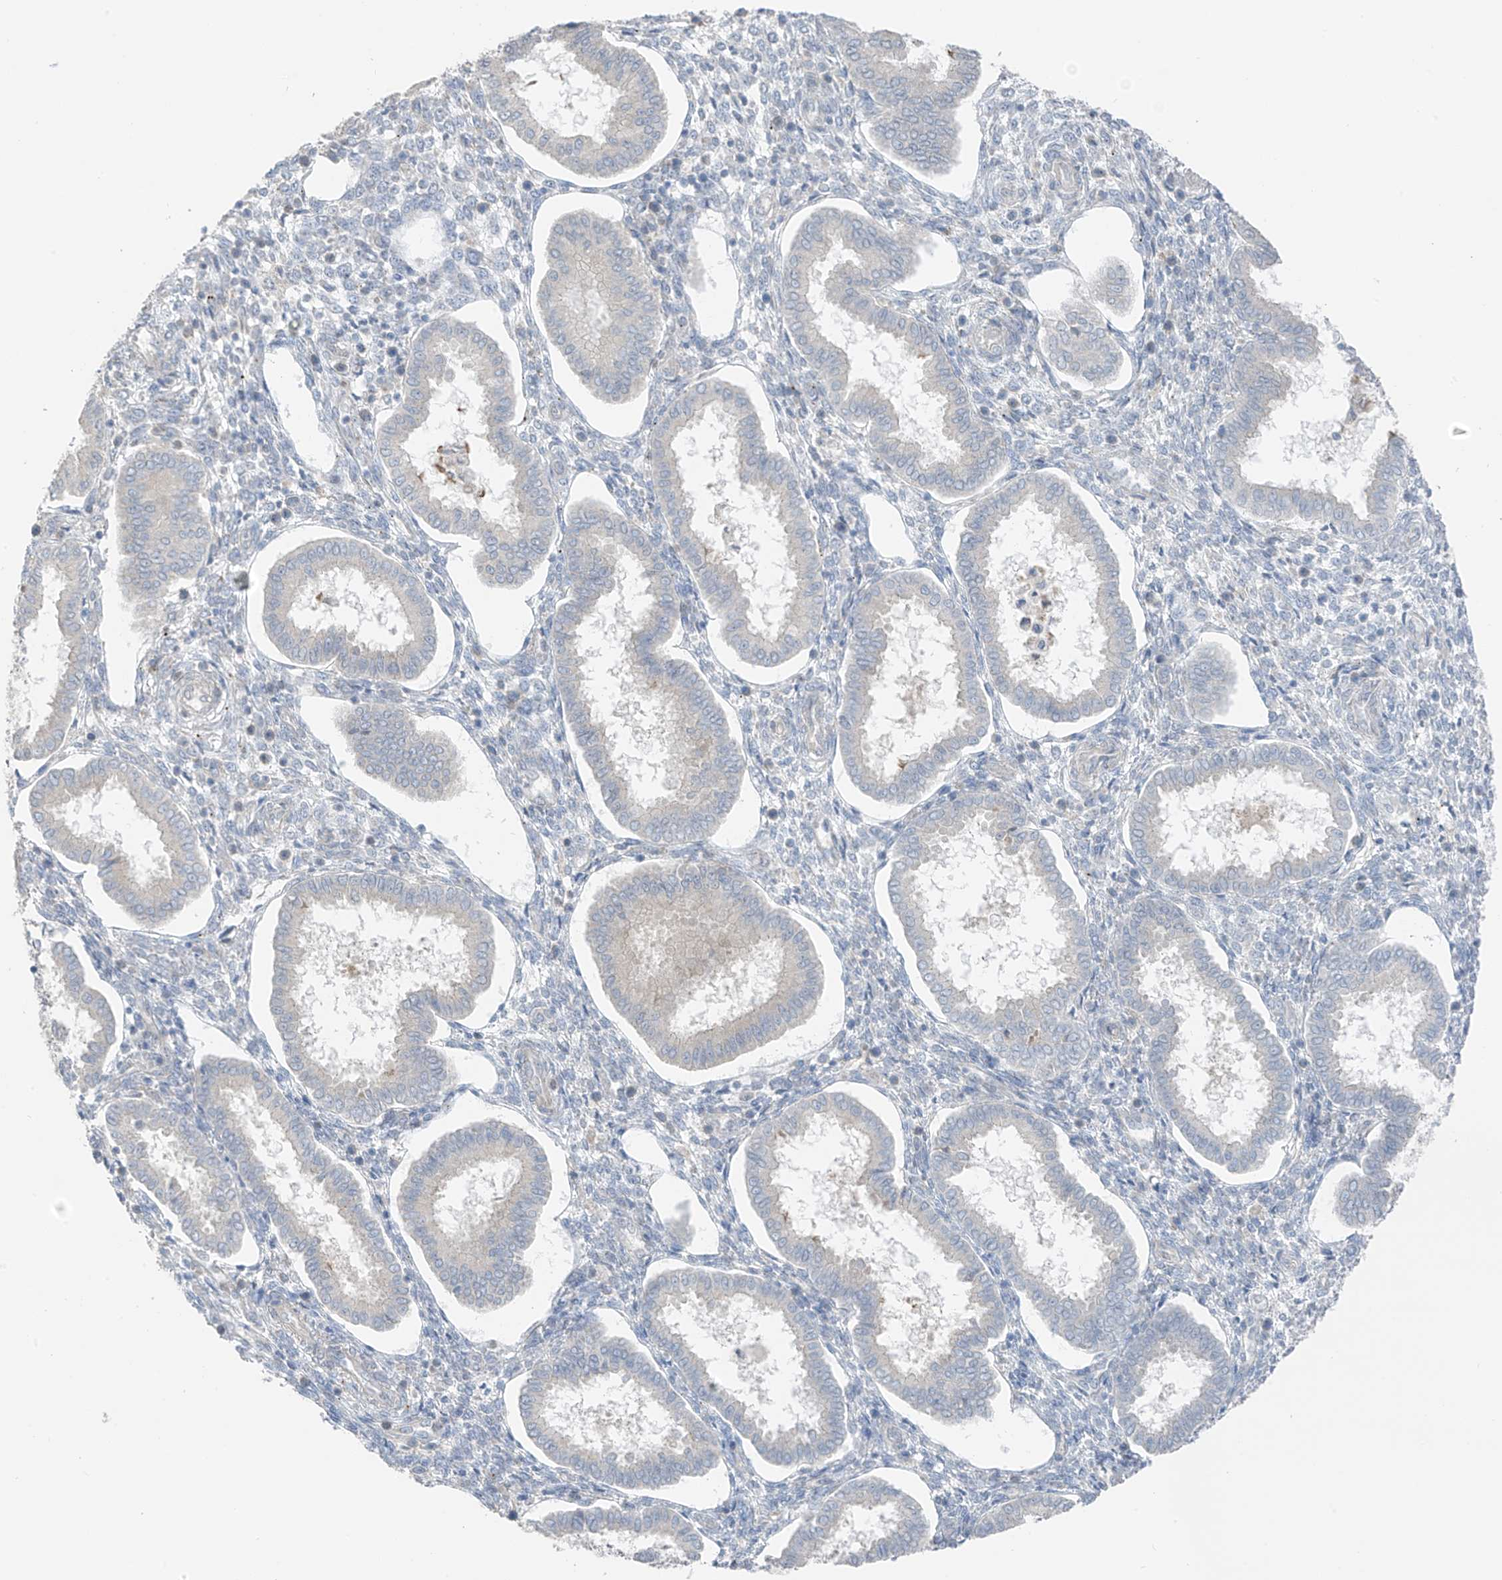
{"staining": {"intensity": "negative", "quantity": "none", "location": "none"}, "tissue": "endometrium", "cell_type": "Cells in endometrial stroma", "image_type": "normal", "snomed": [{"axis": "morphology", "description": "Normal tissue, NOS"}, {"axis": "topography", "description": "Endometrium"}], "caption": "A high-resolution histopathology image shows immunohistochemistry staining of unremarkable endometrium, which shows no significant staining in cells in endometrial stroma. (Brightfield microscopy of DAB (3,3'-diaminobenzidine) immunohistochemistry (IHC) at high magnification).", "gene": "NALCN", "patient": {"sex": "female", "age": 24}}